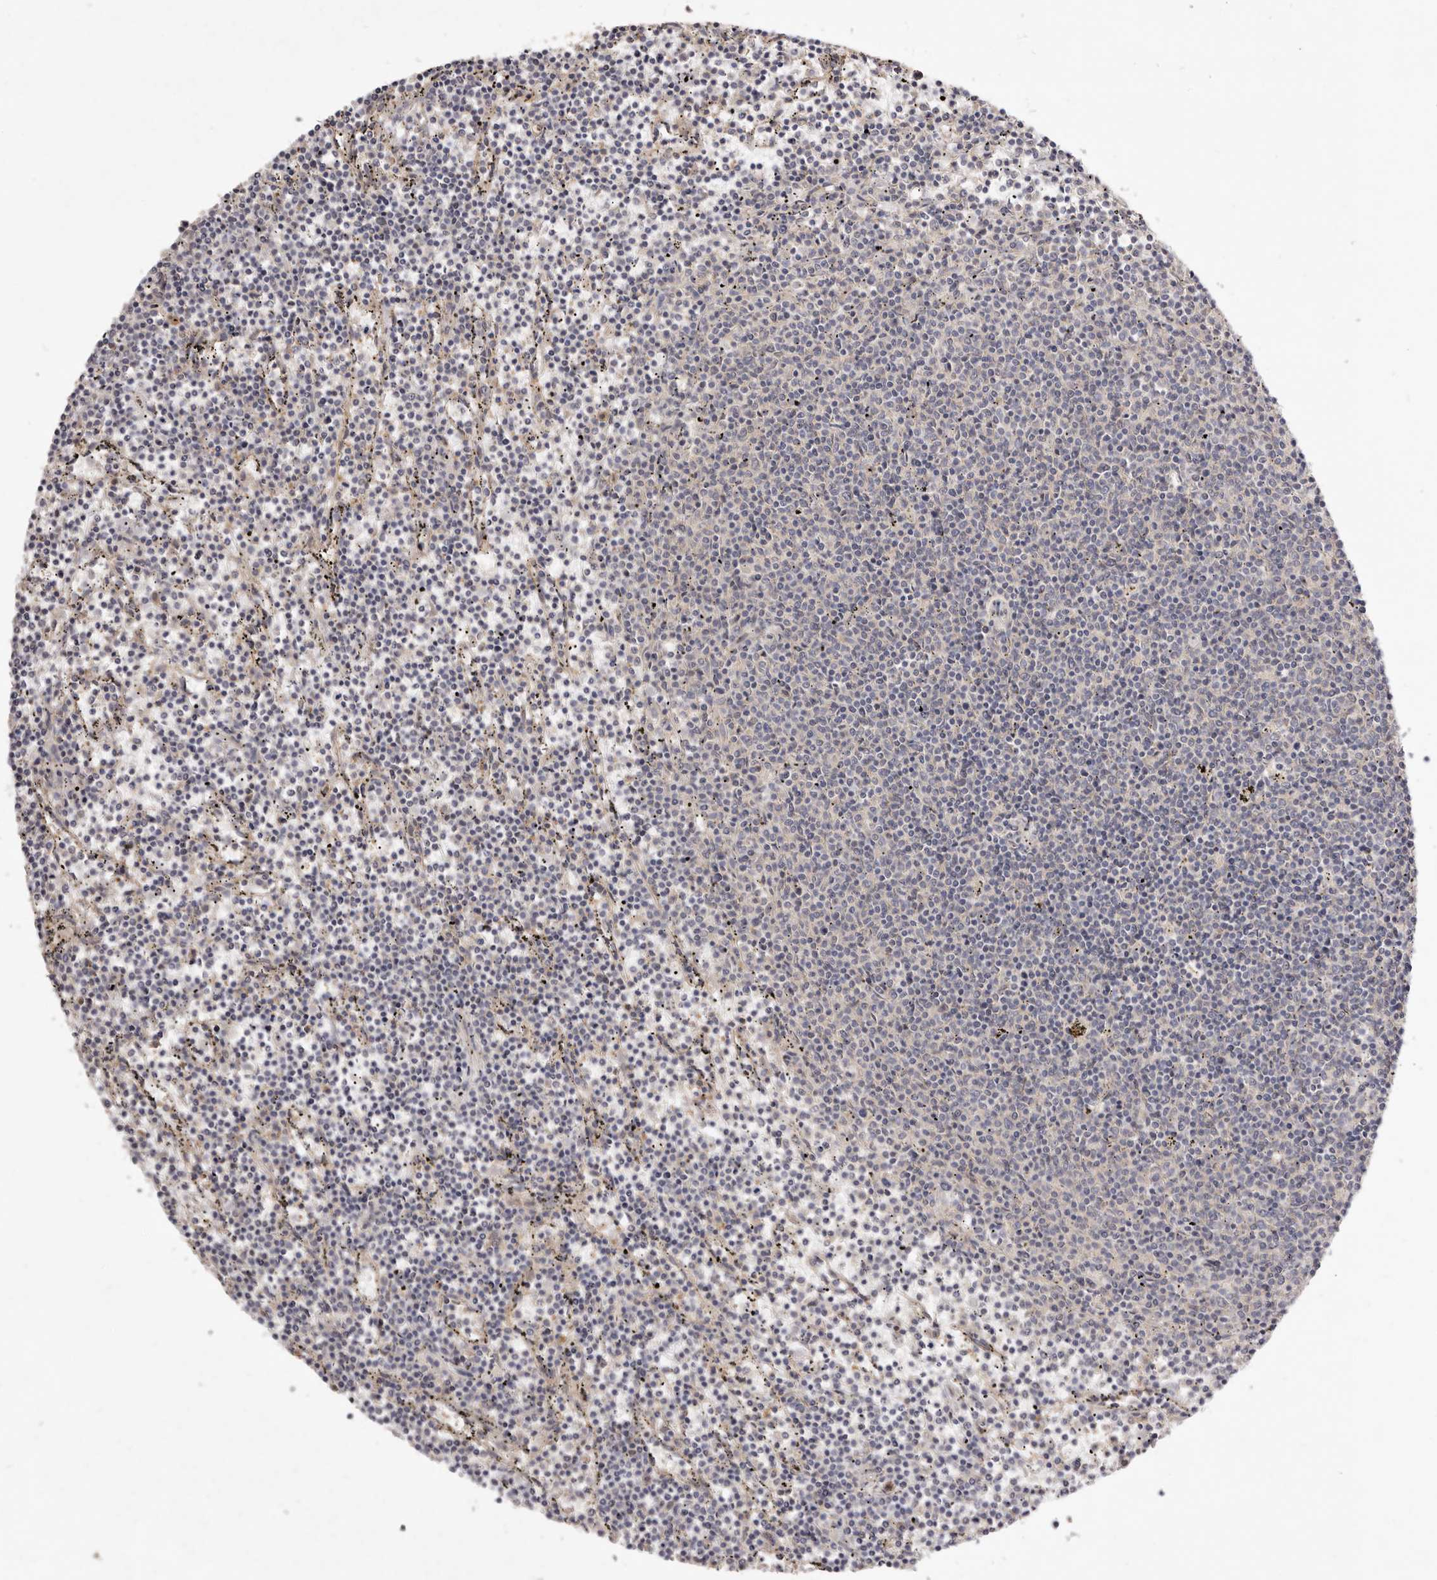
{"staining": {"intensity": "negative", "quantity": "none", "location": "none"}, "tissue": "lymphoma", "cell_type": "Tumor cells", "image_type": "cancer", "snomed": [{"axis": "morphology", "description": "Malignant lymphoma, non-Hodgkin's type, Low grade"}, {"axis": "topography", "description": "Spleen"}], "caption": "Immunohistochemistry (IHC) of lymphoma displays no positivity in tumor cells. (Immunohistochemistry, brightfield microscopy, high magnification).", "gene": "ADAMTS9", "patient": {"sex": "female", "age": 50}}